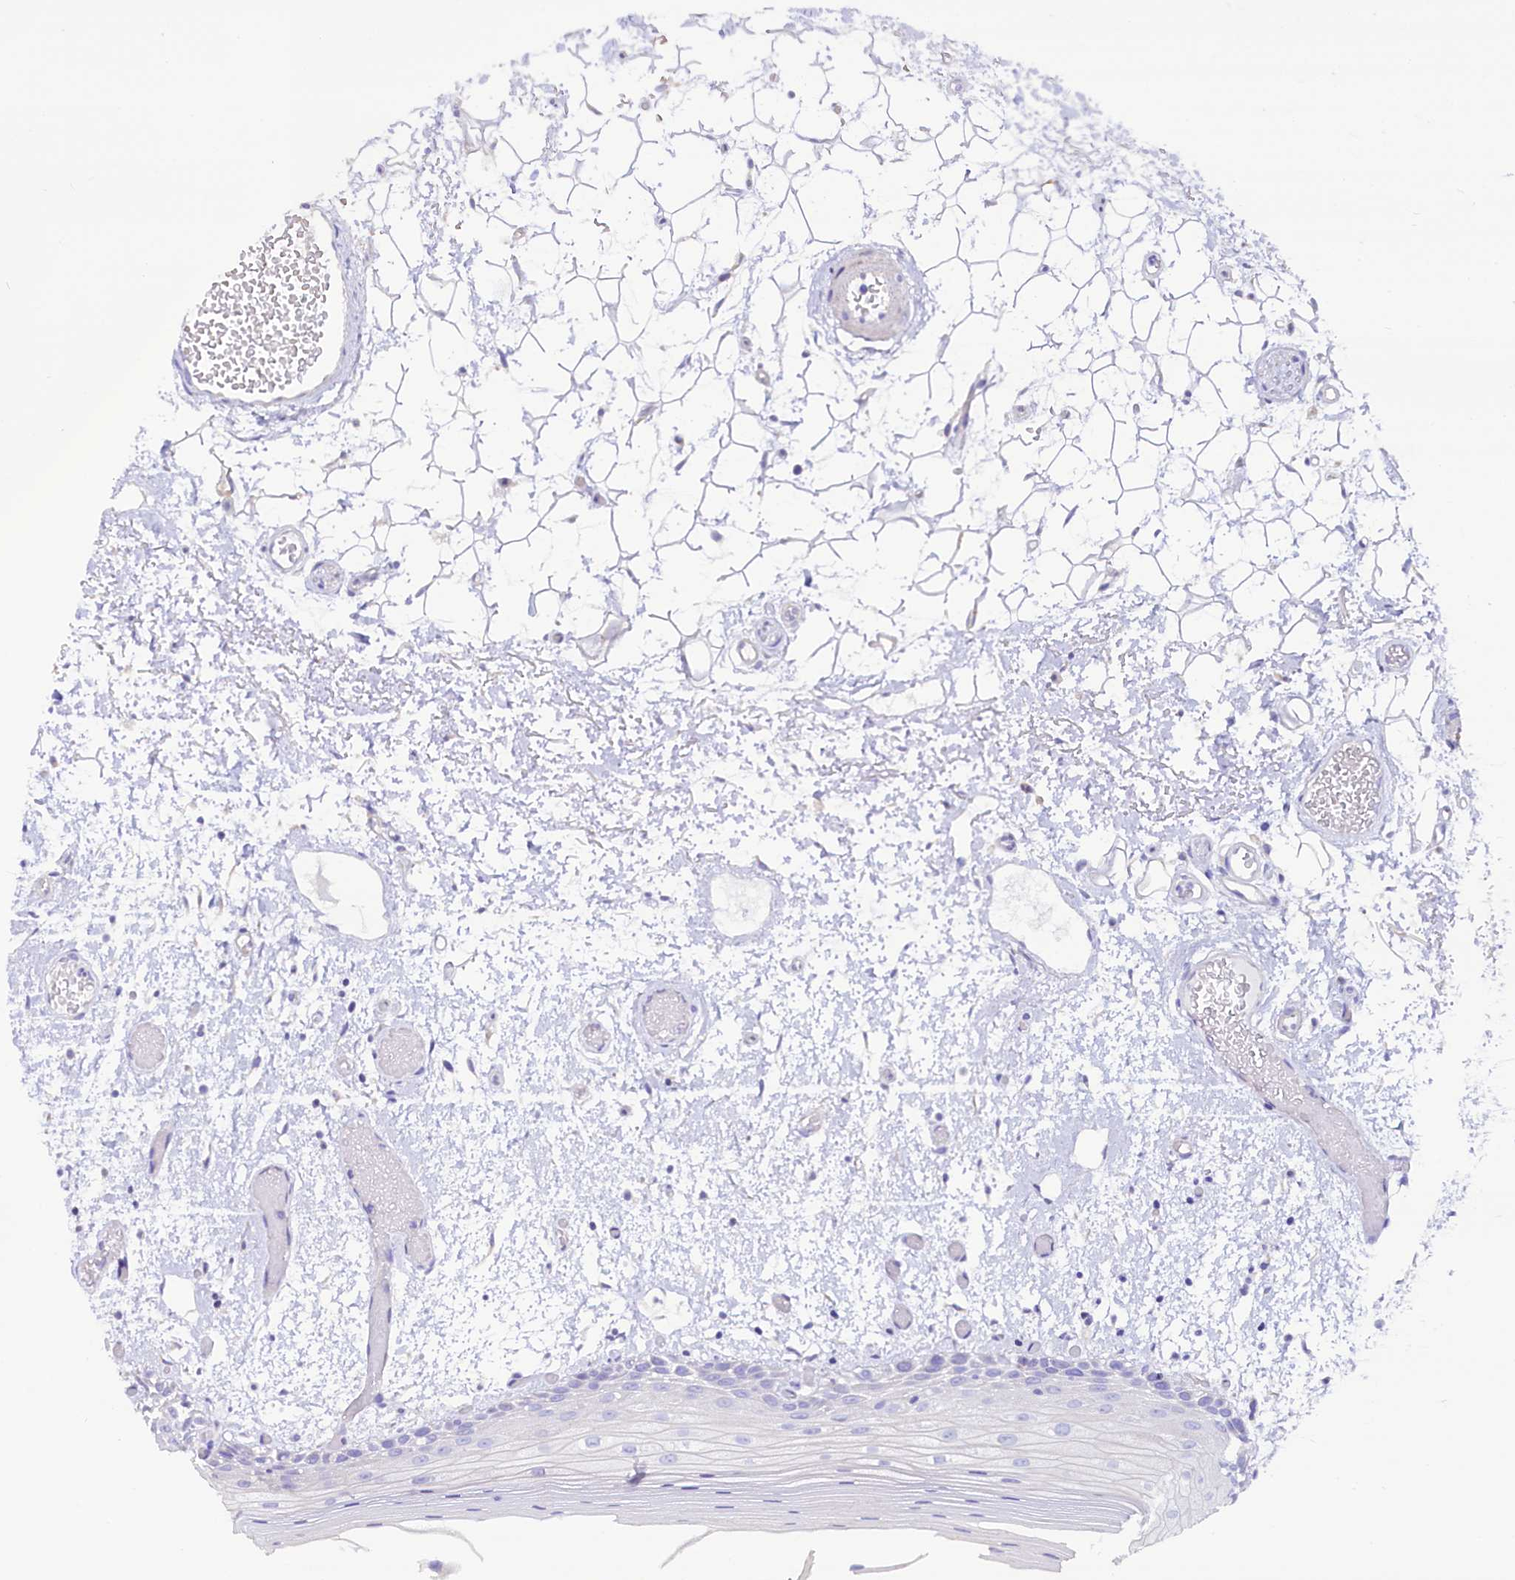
{"staining": {"intensity": "negative", "quantity": "none", "location": "none"}, "tissue": "oral mucosa", "cell_type": "Squamous epithelial cells", "image_type": "normal", "snomed": [{"axis": "morphology", "description": "Normal tissue, NOS"}, {"axis": "topography", "description": "Oral tissue"}], "caption": "Immunohistochemistry of unremarkable human oral mucosa shows no expression in squamous epithelial cells. (Stains: DAB (3,3'-diaminobenzidine) immunohistochemistry (IHC) with hematoxylin counter stain, Microscopy: brightfield microscopy at high magnification).", "gene": "RBP3", "patient": {"sex": "male", "age": 52}}